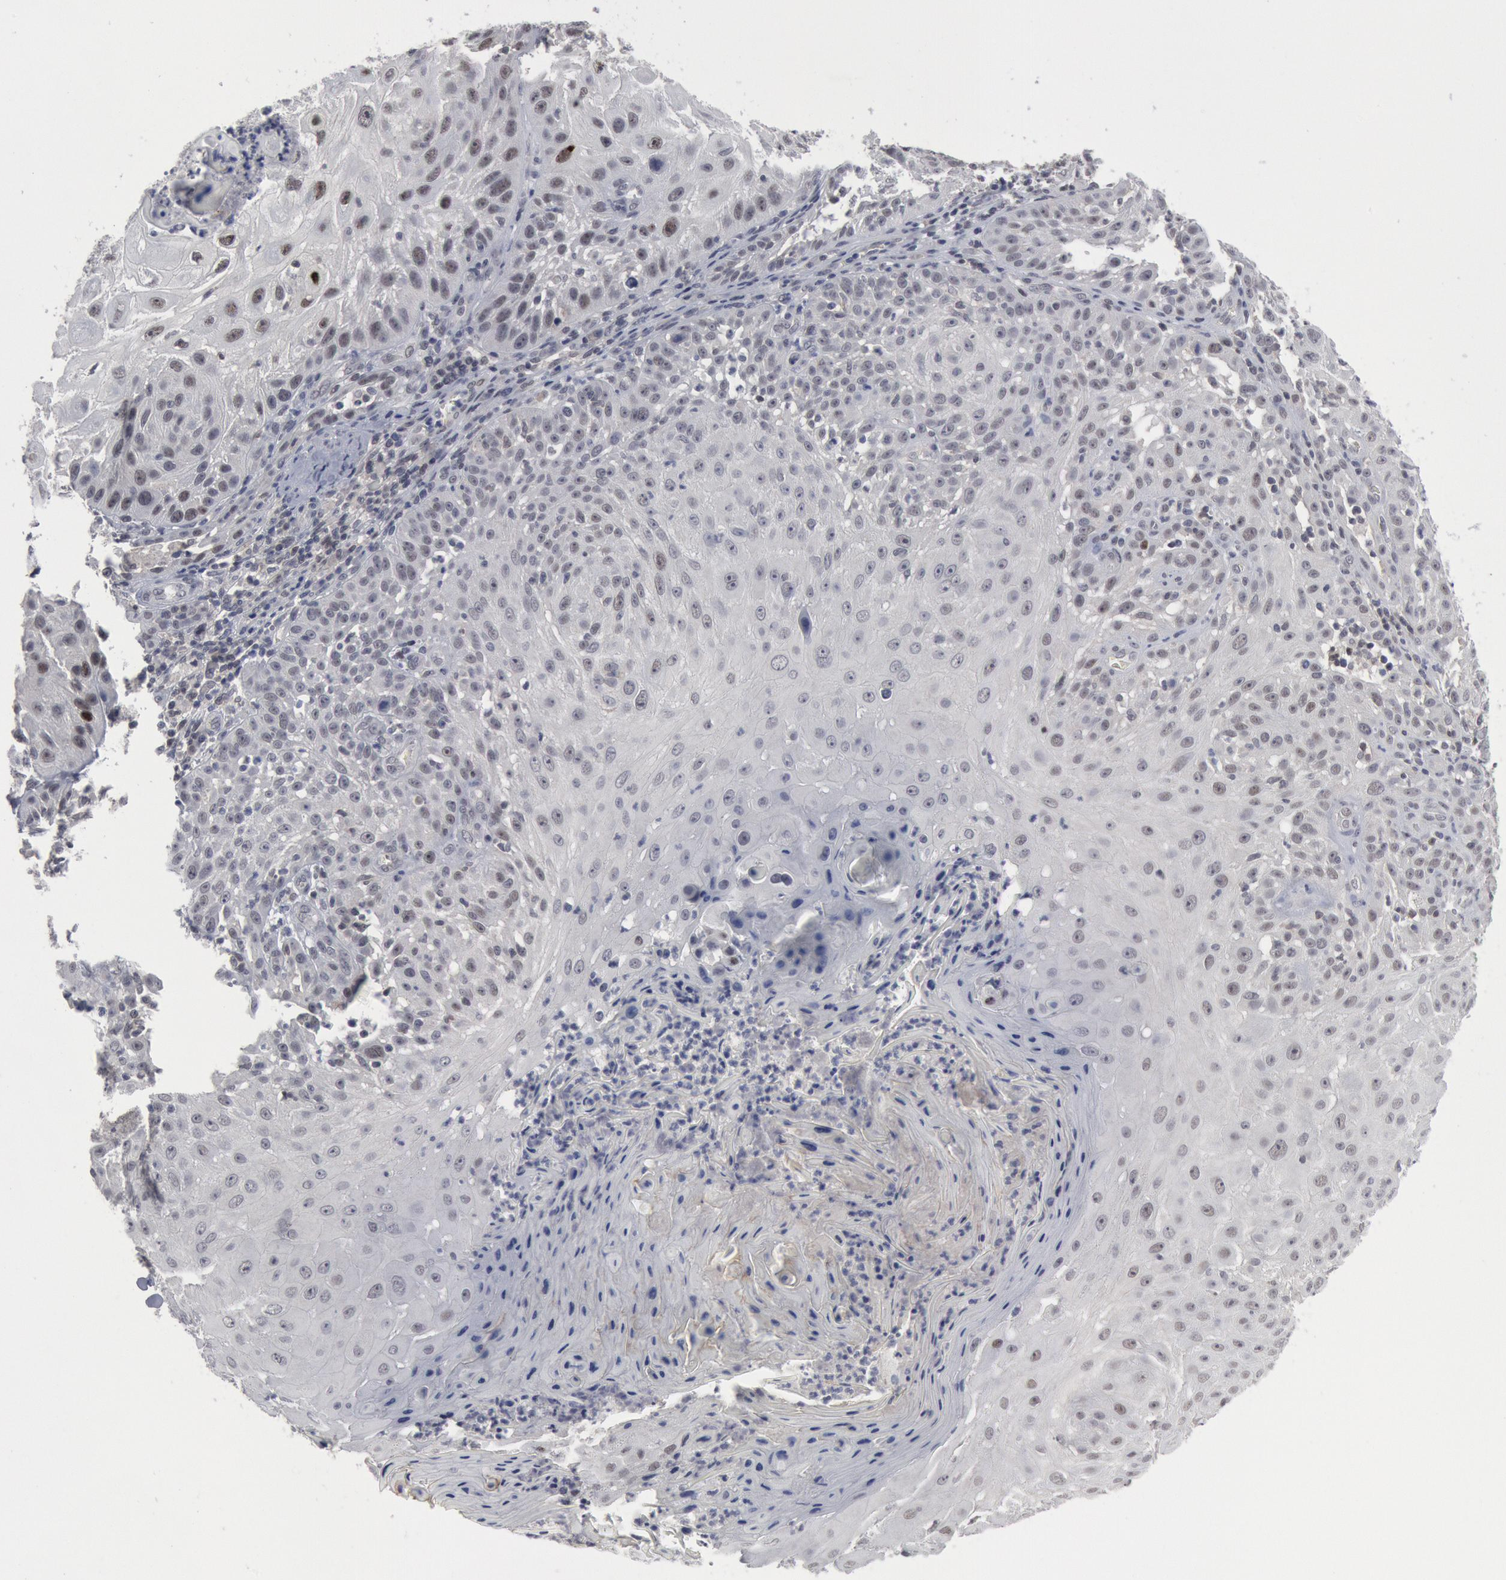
{"staining": {"intensity": "negative", "quantity": "none", "location": "none"}, "tissue": "skin cancer", "cell_type": "Tumor cells", "image_type": "cancer", "snomed": [{"axis": "morphology", "description": "Squamous cell carcinoma, NOS"}, {"axis": "topography", "description": "Skin"}], "caption": "Tumor cells are negative for protein expression in human skin cancer. The staining was performed using DAB to visualize the protein expression in brown, while the nuclei were stained in blue with hematoxylin (Magnification: 20x).", "gene": "FOXO1", "patient": {"sex": "female", "age": 89}}